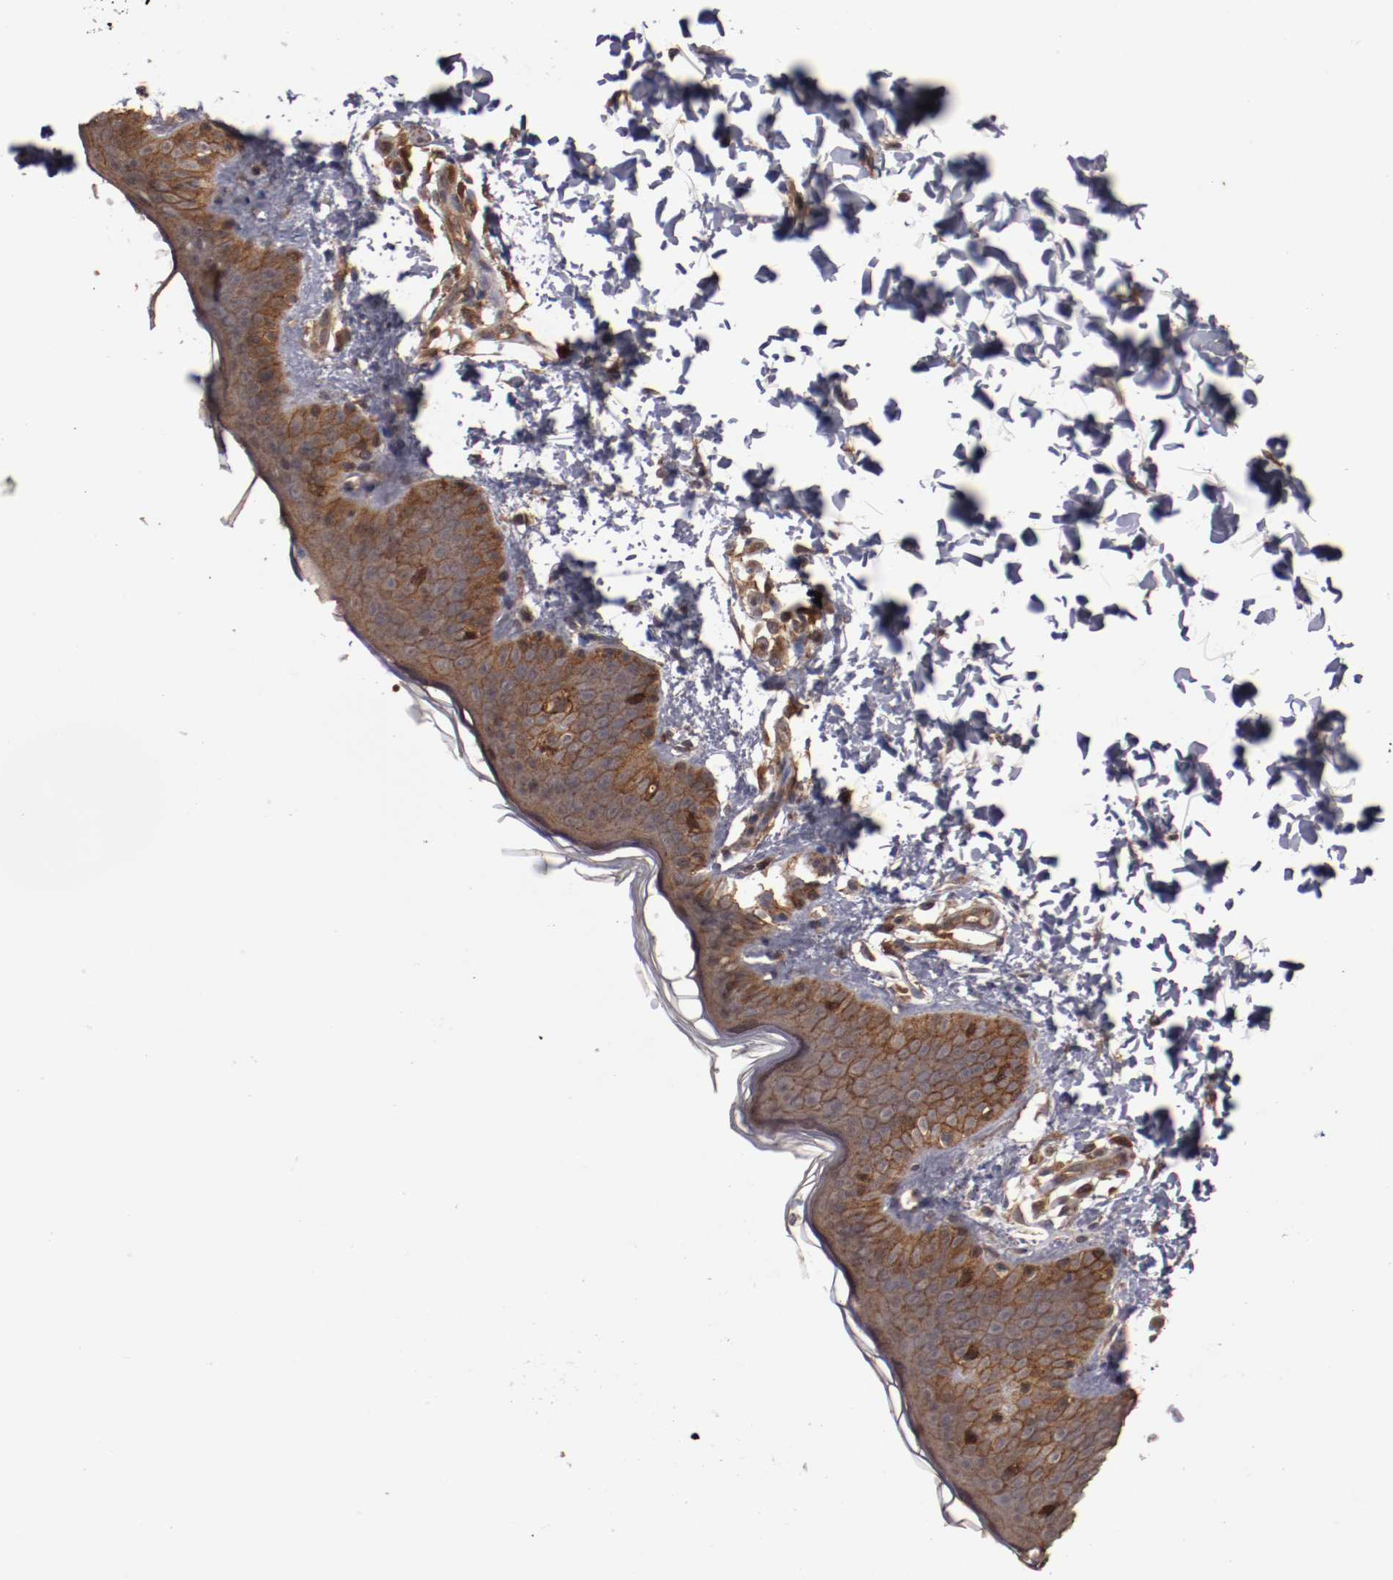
{"staining": {"intensity": "moderate", "quantity": ">75%", "location": "cytoplasmic/membranous"}, "tissue": "skin", "cell_type": "Fibroblasts", "image_type": "normal", "snomed": [{"axis": "morphology", "description": "Normal tissue, NOS"}, {"axis": "topography", "description": "Skin"}], "caption": "High-power microscopy captured an immunohistochemistry histopathology image of unremarkable skin, revealing moderate cytoplasmic/membranous positivity in about >75% of fibroblasts. The staining was performed using DAB (3,3'-diaminobenzidine), with brown indicating positive protein expression. Nuclei are stained blue with hematoxylin.", "gene": "RPS6KA6", "patient": {"sex": "female", "age": 4}}